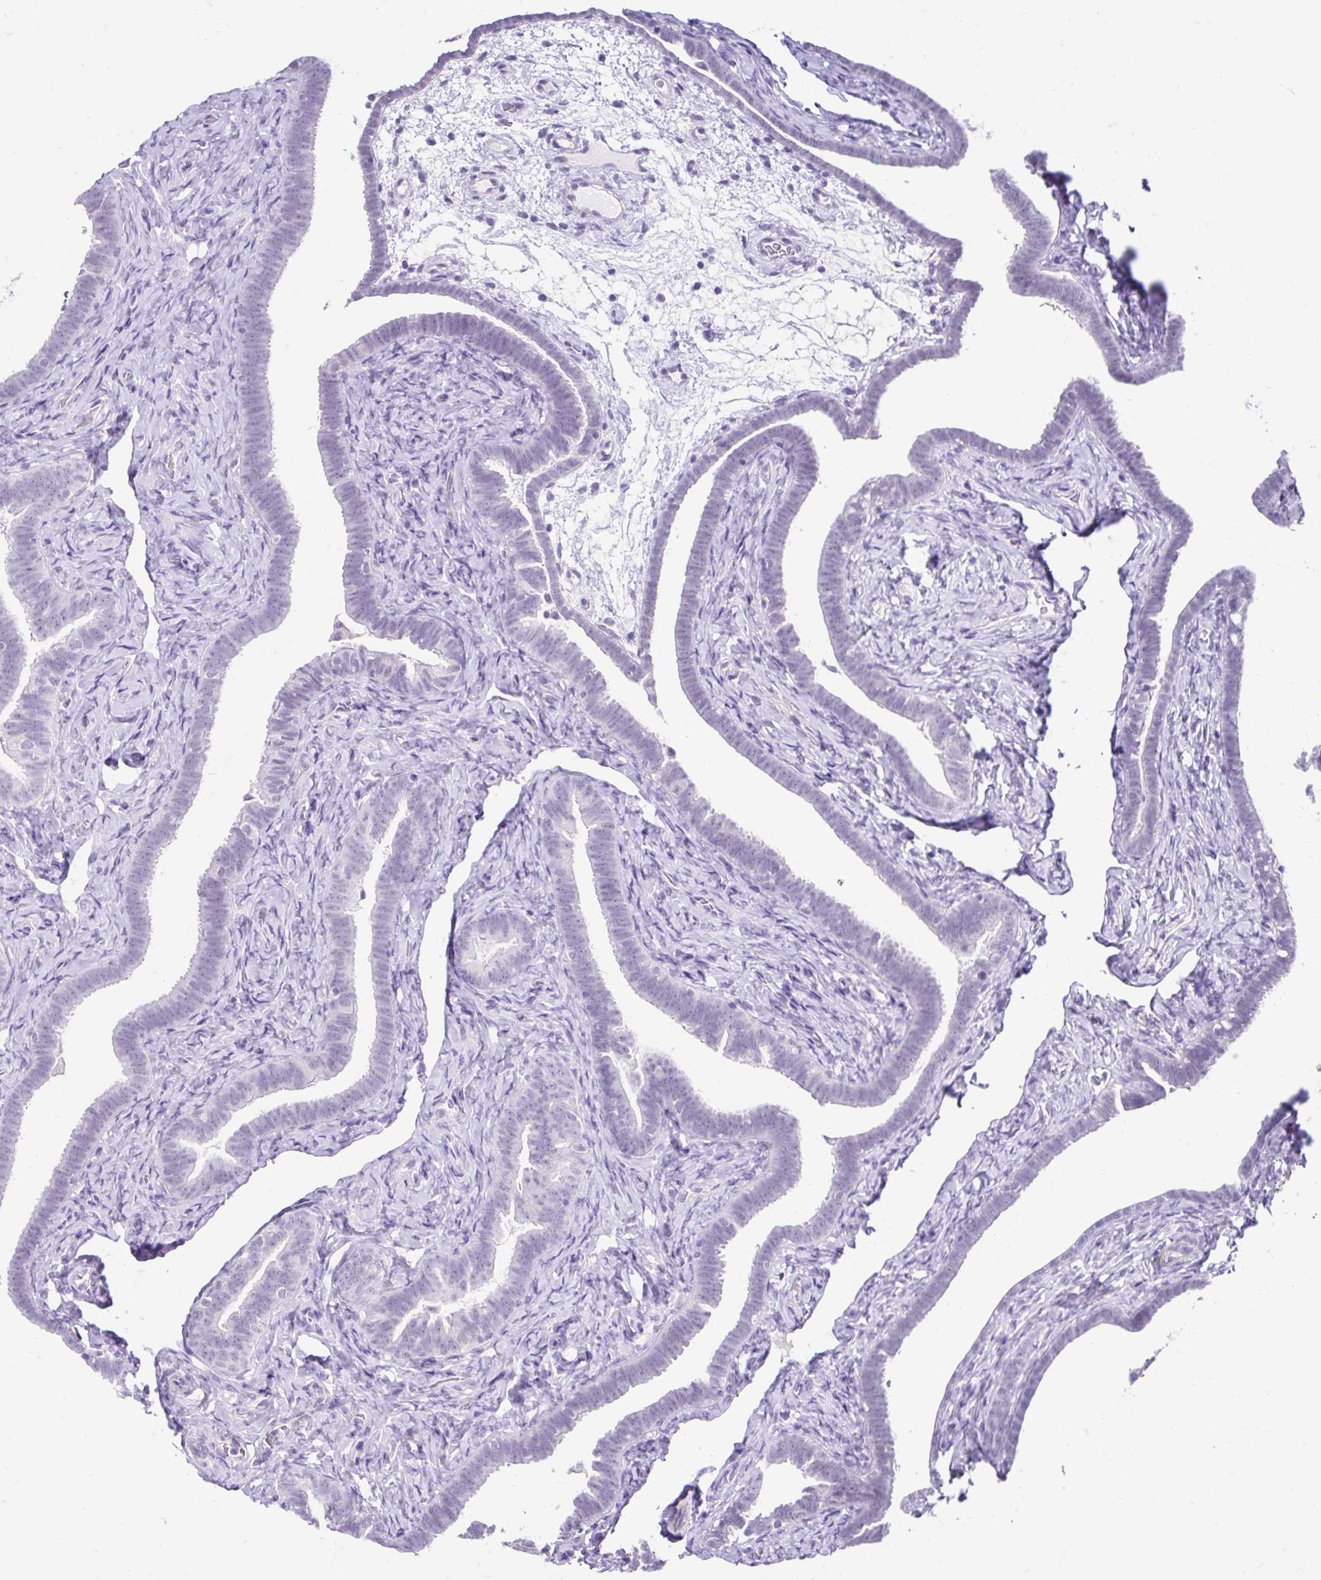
{"staining": {"intensity": "negative", "quantity": "none", "location": "none"}, "tissue": "fallopian tube", "cell_type": "Glandular cells", "image_type": "normal", "snomed": [{"axis": "morphology", "description": "Normal tissue, NOS"}, {"axis": "topography", "description": "Fallopian tube"}], "caption": "This image is of unremarkable fallopian tube stained with immunohistochemistry to label a protein in brown with the nuclei are counter-stained blue. There is no expression in glandular cells. (DAB IHC, high magnification).", "gene": "DCAF17", "patient": {"sex": "female", "age": 69}}